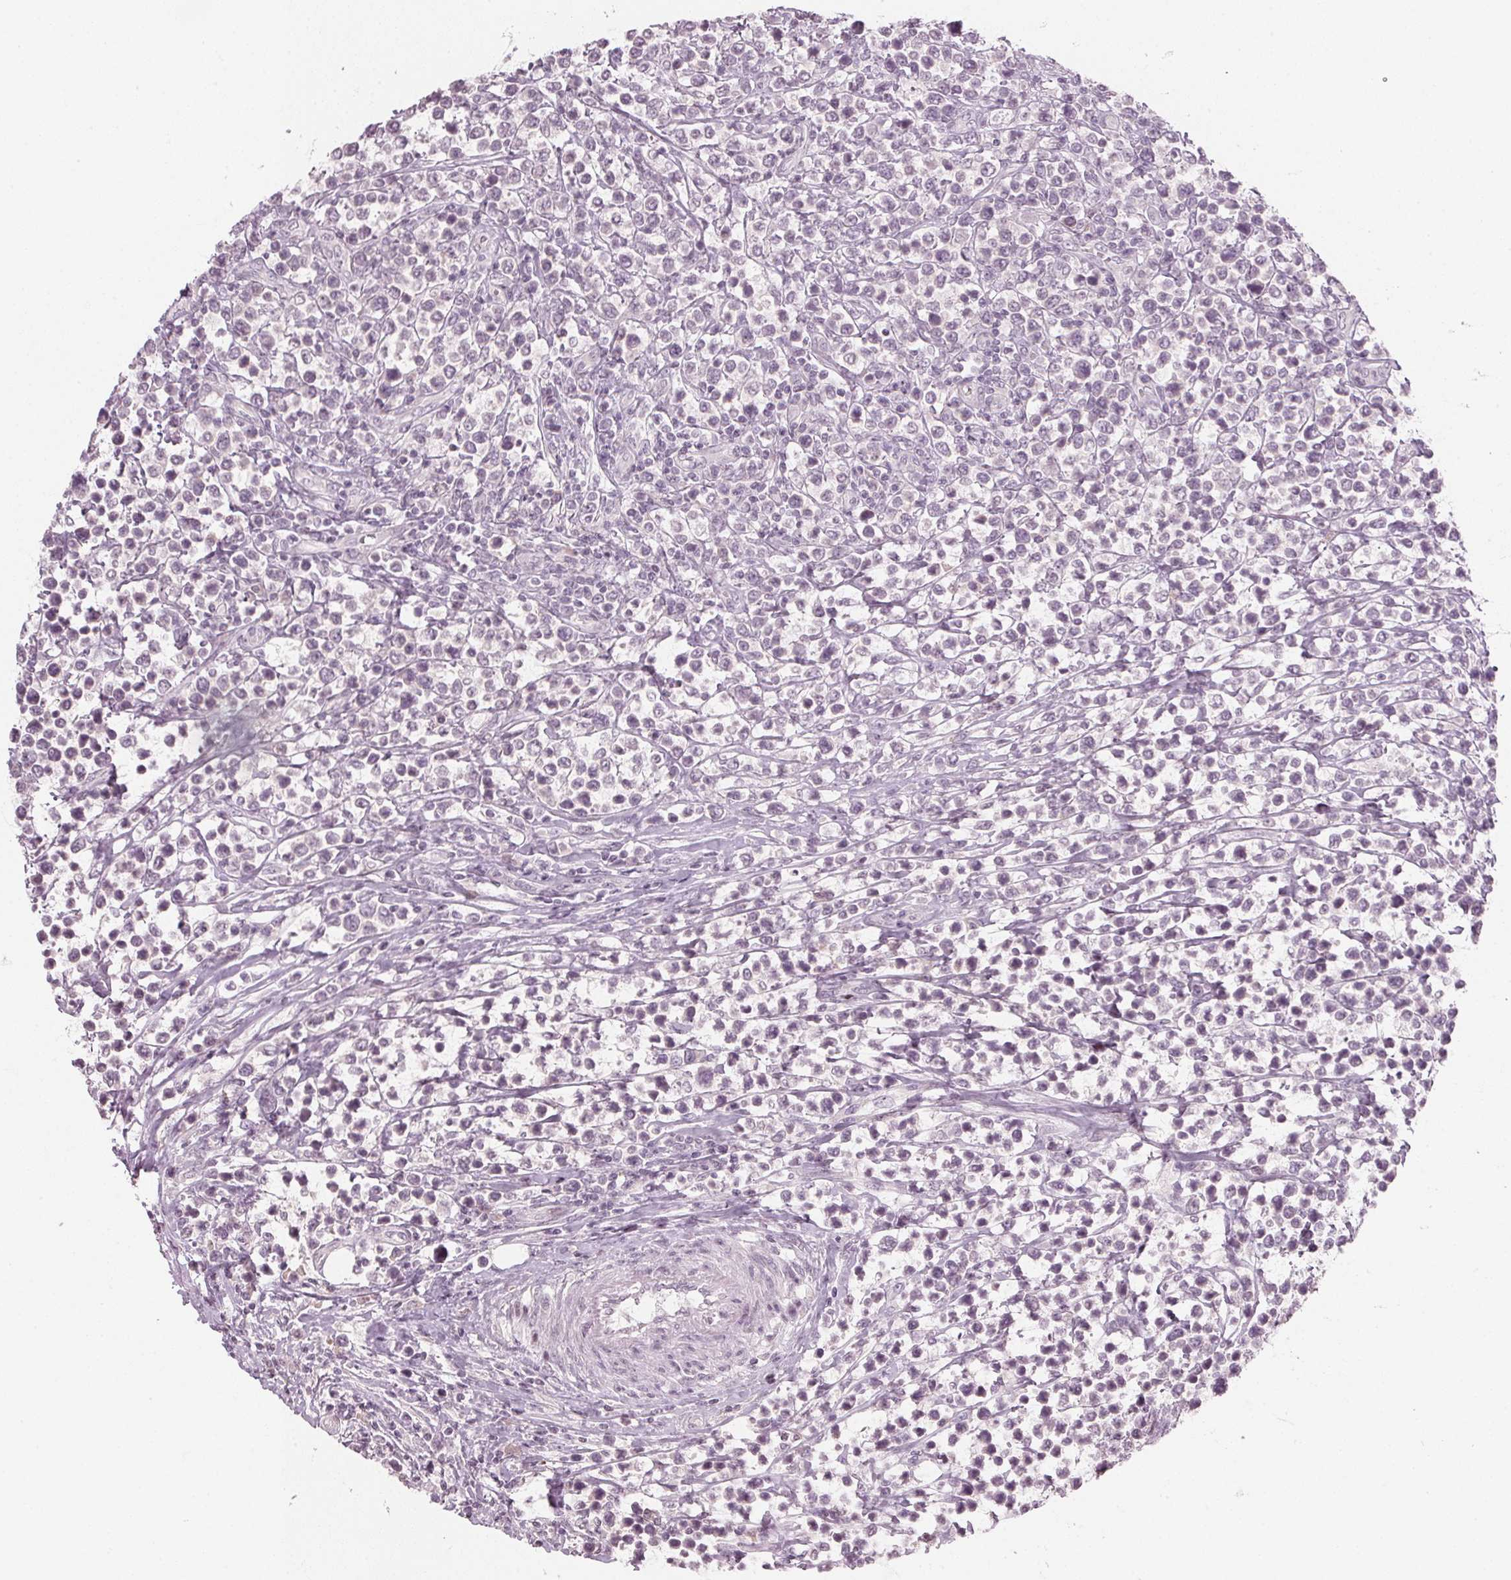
{"staining": {"intensity": "negative", "quantity": "none", "location": "none"}, "tissue": "lymphoma", "cell_type": "Tumor cells", "image_type": "cancer", "snomed": [{"axis": "morphology", "description": "Malignant lymphoma, non-Hodgkin's type, High grade"}, {"axis": "topography", "description": "Soft tissue"}], "caption": "An immunohistochemistry micrograph of malignant lymphoma, non-Hodgkin's type (high-grade) is shown. There is no staining in tumor cells of malignant lymphoma, non-Hodgkin's type (high-grade).", "gene": "SFRP4", "patient": {"sex": "female", "age": 56}}